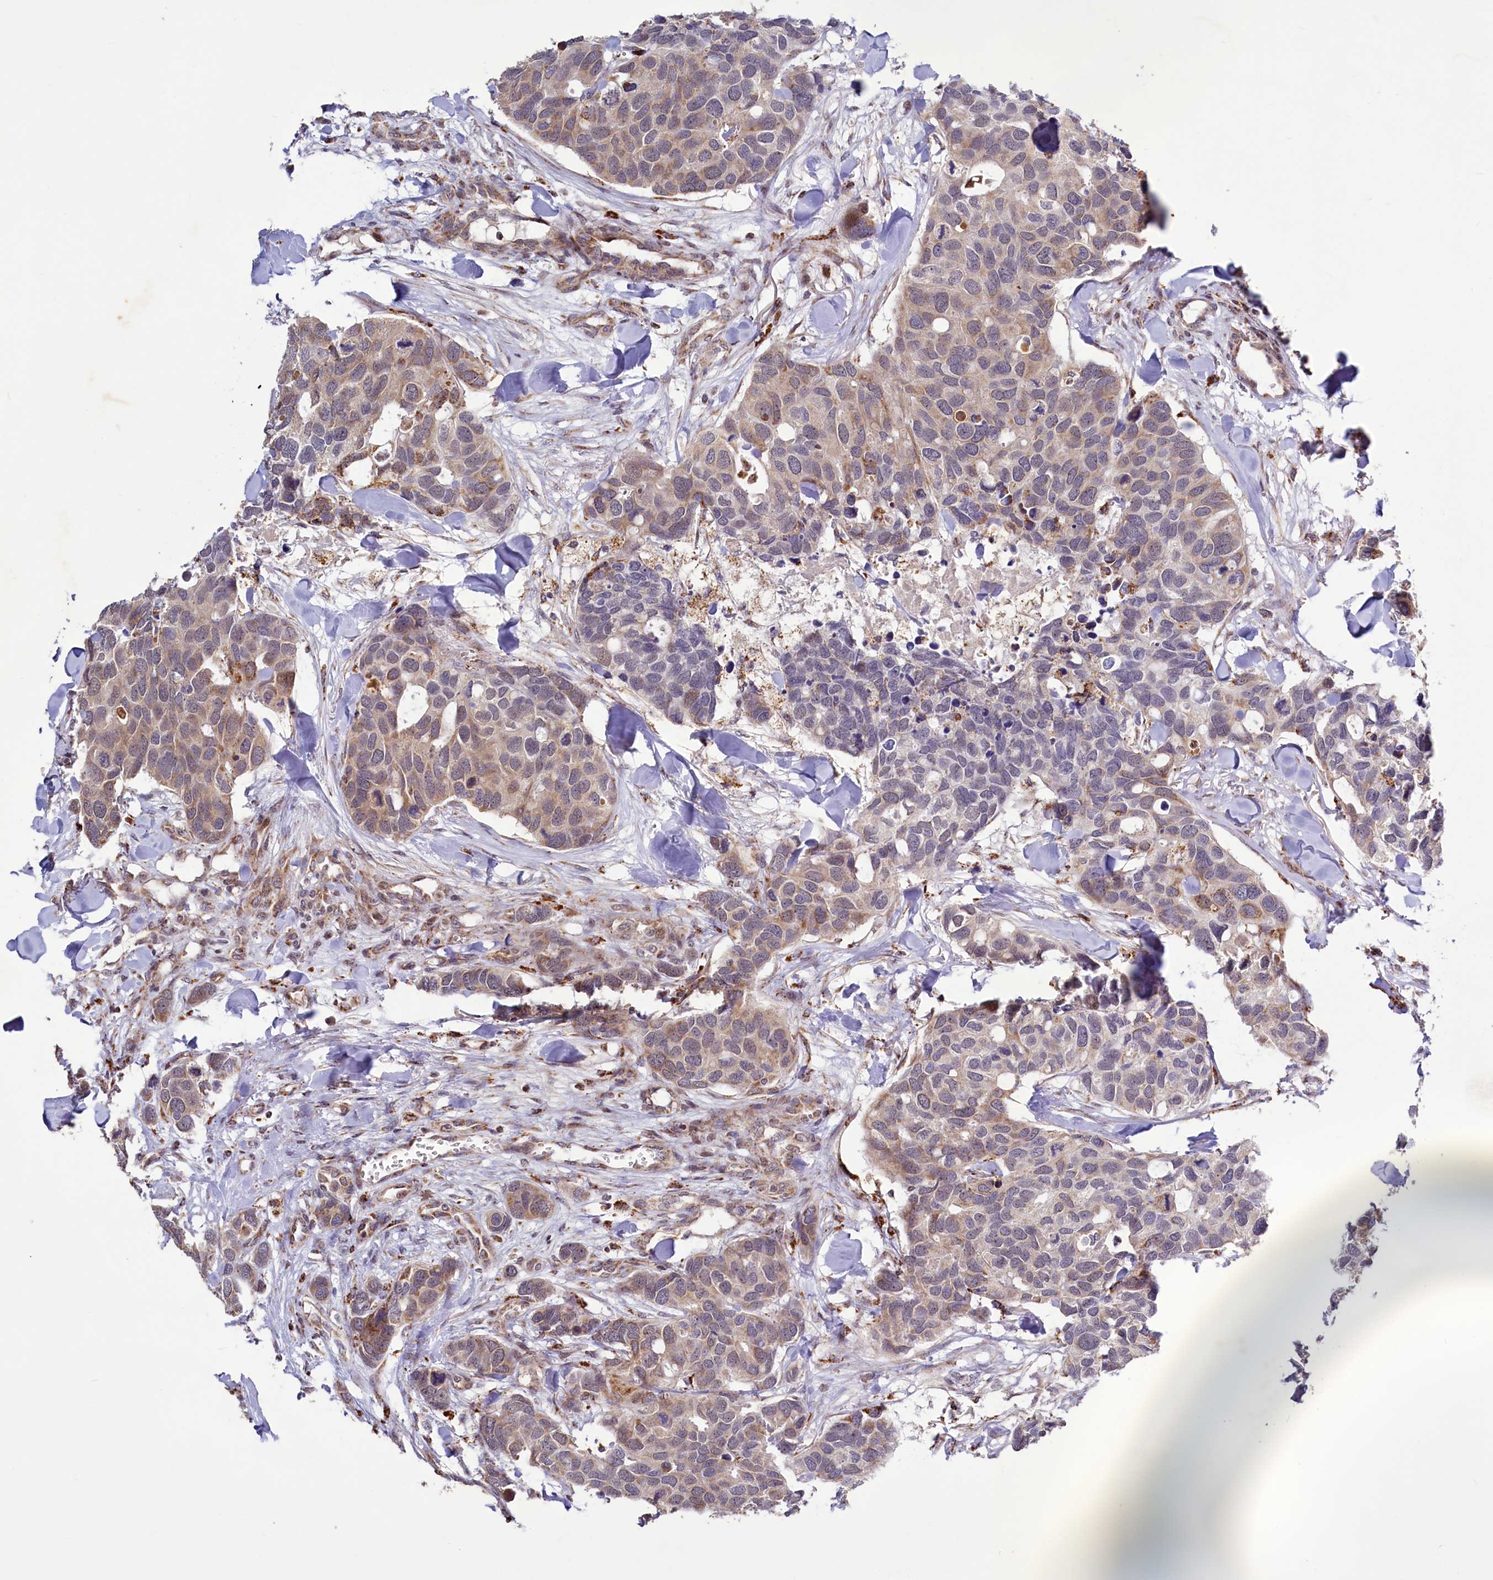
{"staining": {"intensity": "weak", "quantity": ">75%", "location": "cytoplasmic/membranous"}, "tissue": "breast cancer", "cell_type": "Tumor cells", "image_type": "cancer", "snomed": [{"axis": "morphology", "description": "Duct carcinoma"}, {"axis": "topography", "description": "Breast"}], "caption": "This photomicrograph demonstrates immunohistochemistry staining of breast invasive ductal carcinoma, with low weak cytoplasmic/membranous positivity in about >75% of tumor cells.", "gene": "DYNC2H1", "patient": {"sex": "female", "age": 83}}